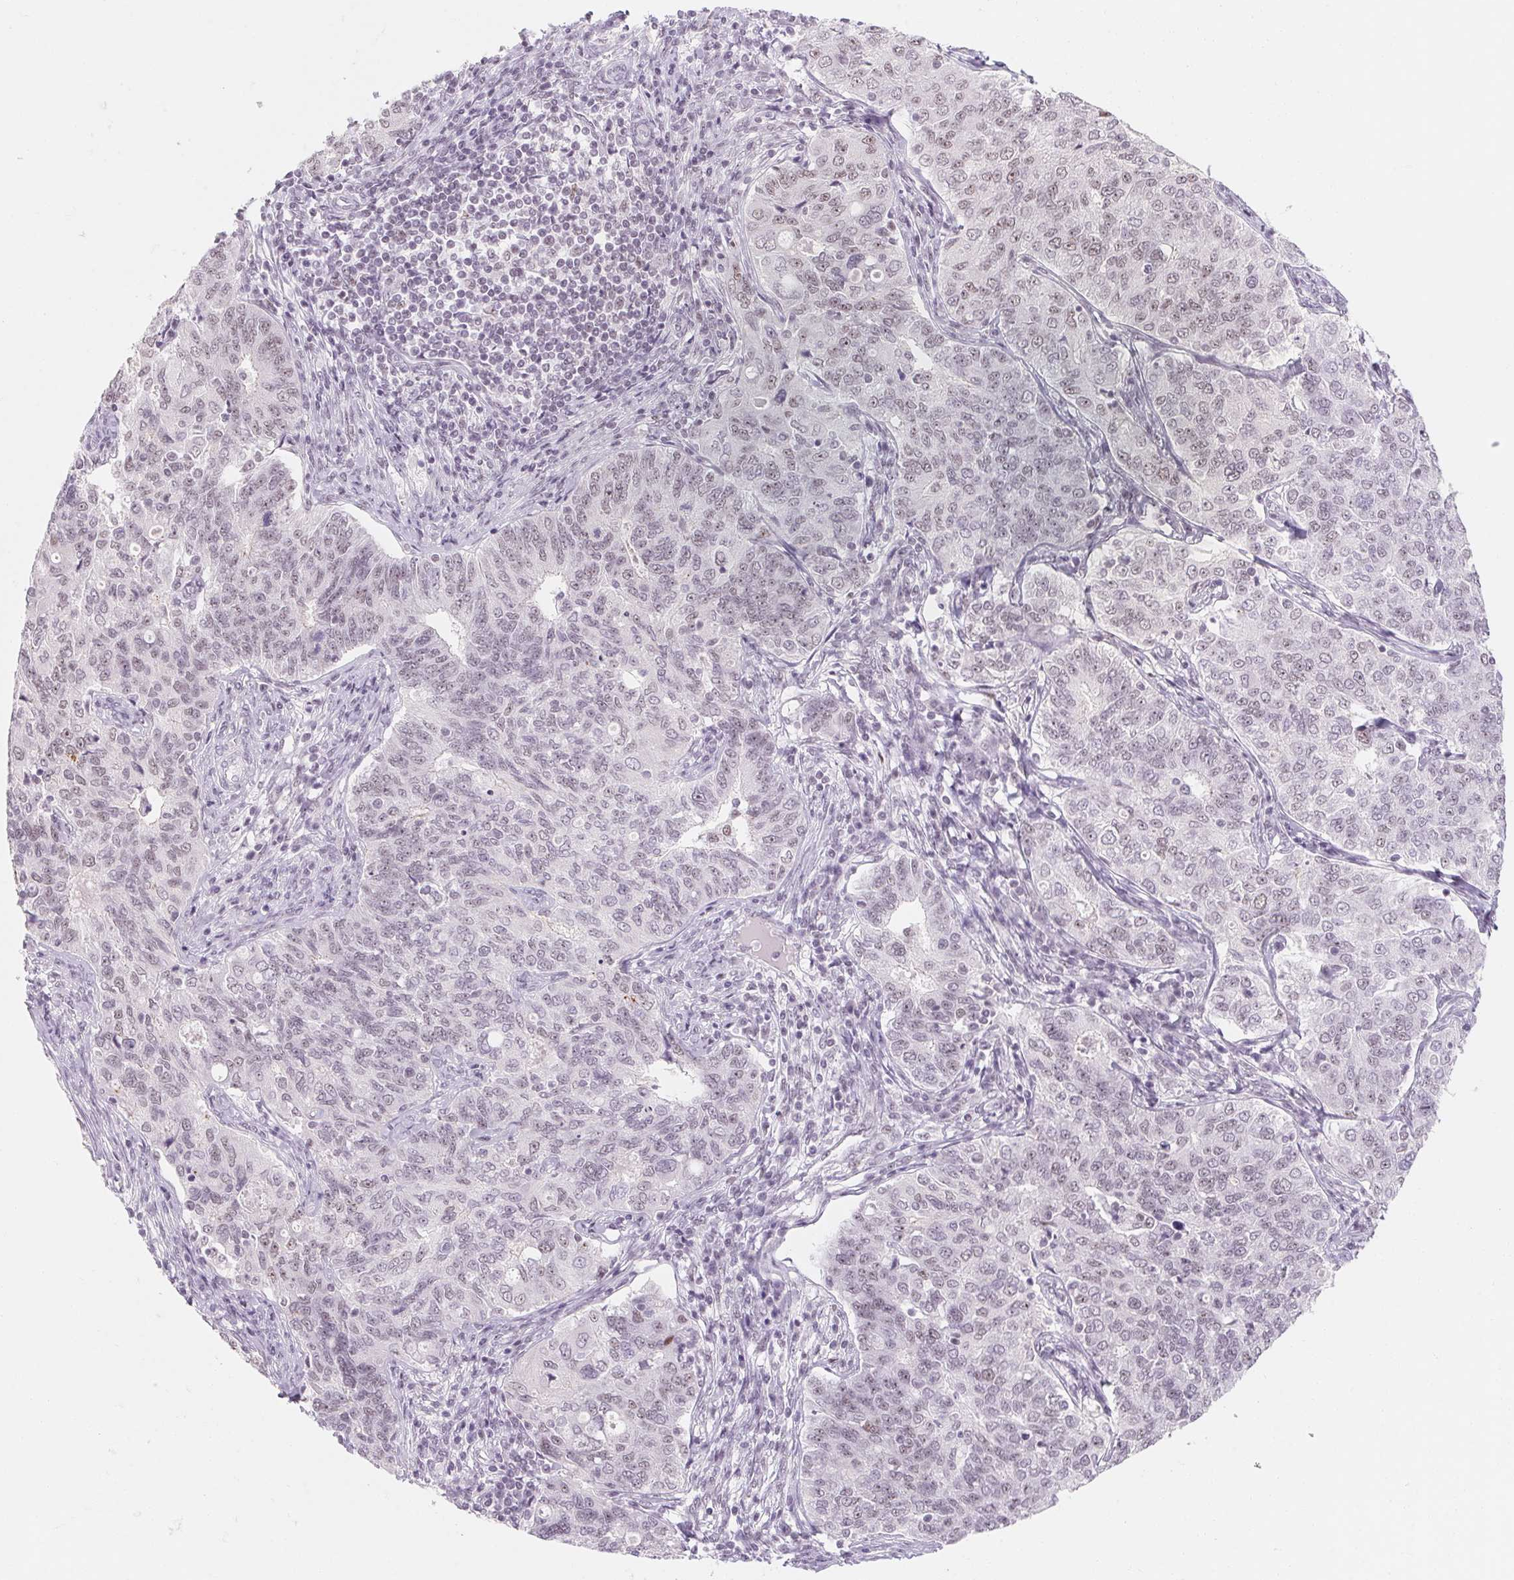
{"staining": {"intensity": "weak", "quantity": ">75%", "location": "nuclear"}, "tissue": "endometrial cancer", "cell_type": "Tumor cells", "image_type": "cancer", "snomed": [{"axis": "morphology", "description": "Adenocarcinoma, NOS"}, {"axis": "topography", "description": "Endometrium"}], "caption": "A brown stain labels weak nuclear expression of a protein in endometrial cancer (adenocarcinoma) tumor cells. (DAB (3,3'-diaminobenzidine) IHC, brown staining for protein, blue staining for nuclei).", "gene": "ZIC4", "patient": {"sex": "female", "age": 43}}